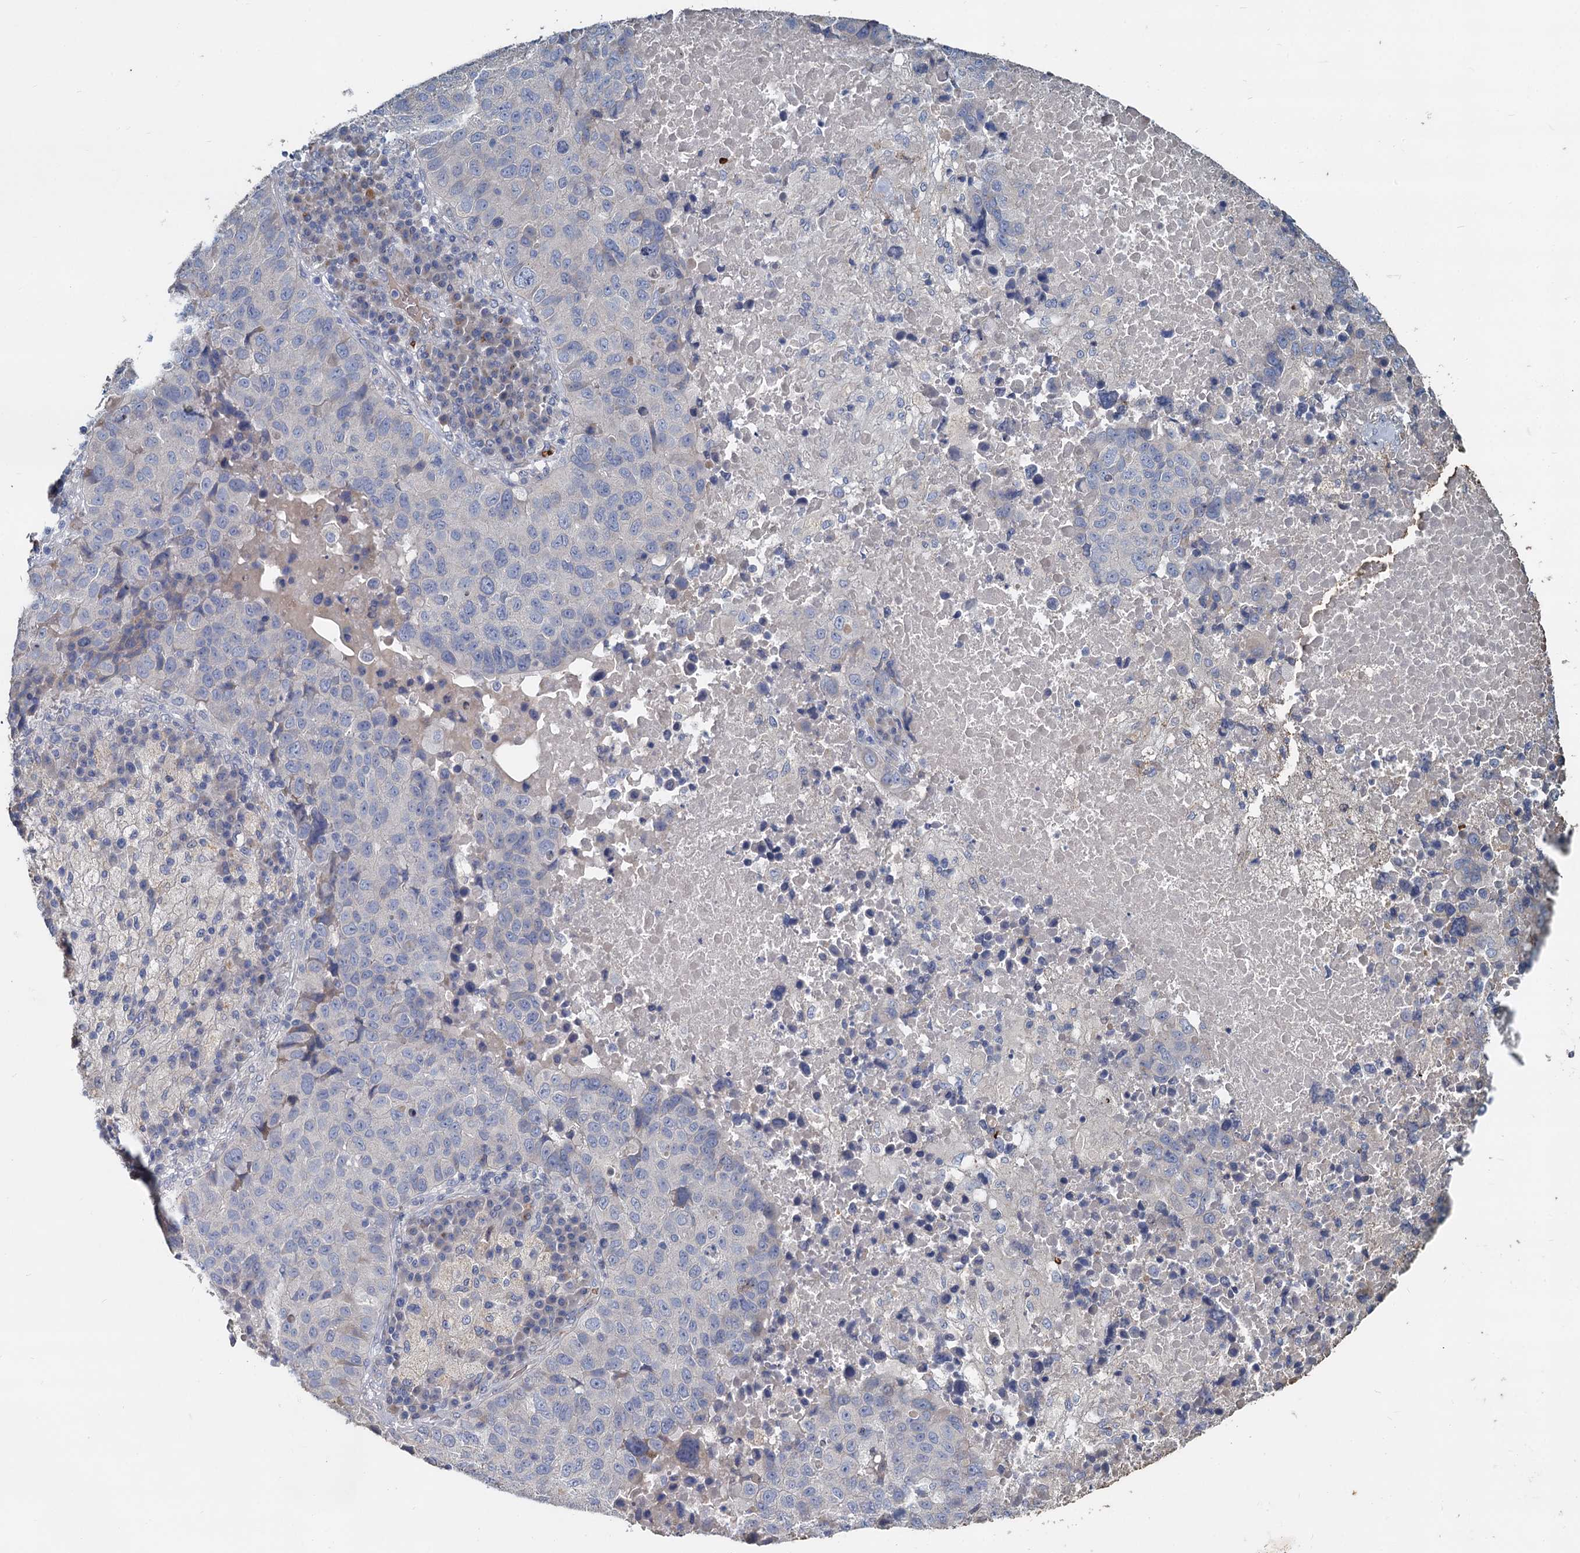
{"staining": {"intensity": "negative", "quantity": "none", "location": "none"}, "tissue": "lung cancer", "cell_type": "Tumor cells", "image_type": "cancer", "snomed": [{"axis": "morphology", "description": "Squamous cell carcinoma, NOS"}, {"axis": "topography", "description": "Lung"}], "caption": "Immunohistochemical staining of lung cancer demonstrates no significant expression in tumor cells.", "gene": "TCTN2", "patient": {"sex": "male", "age": 73}}